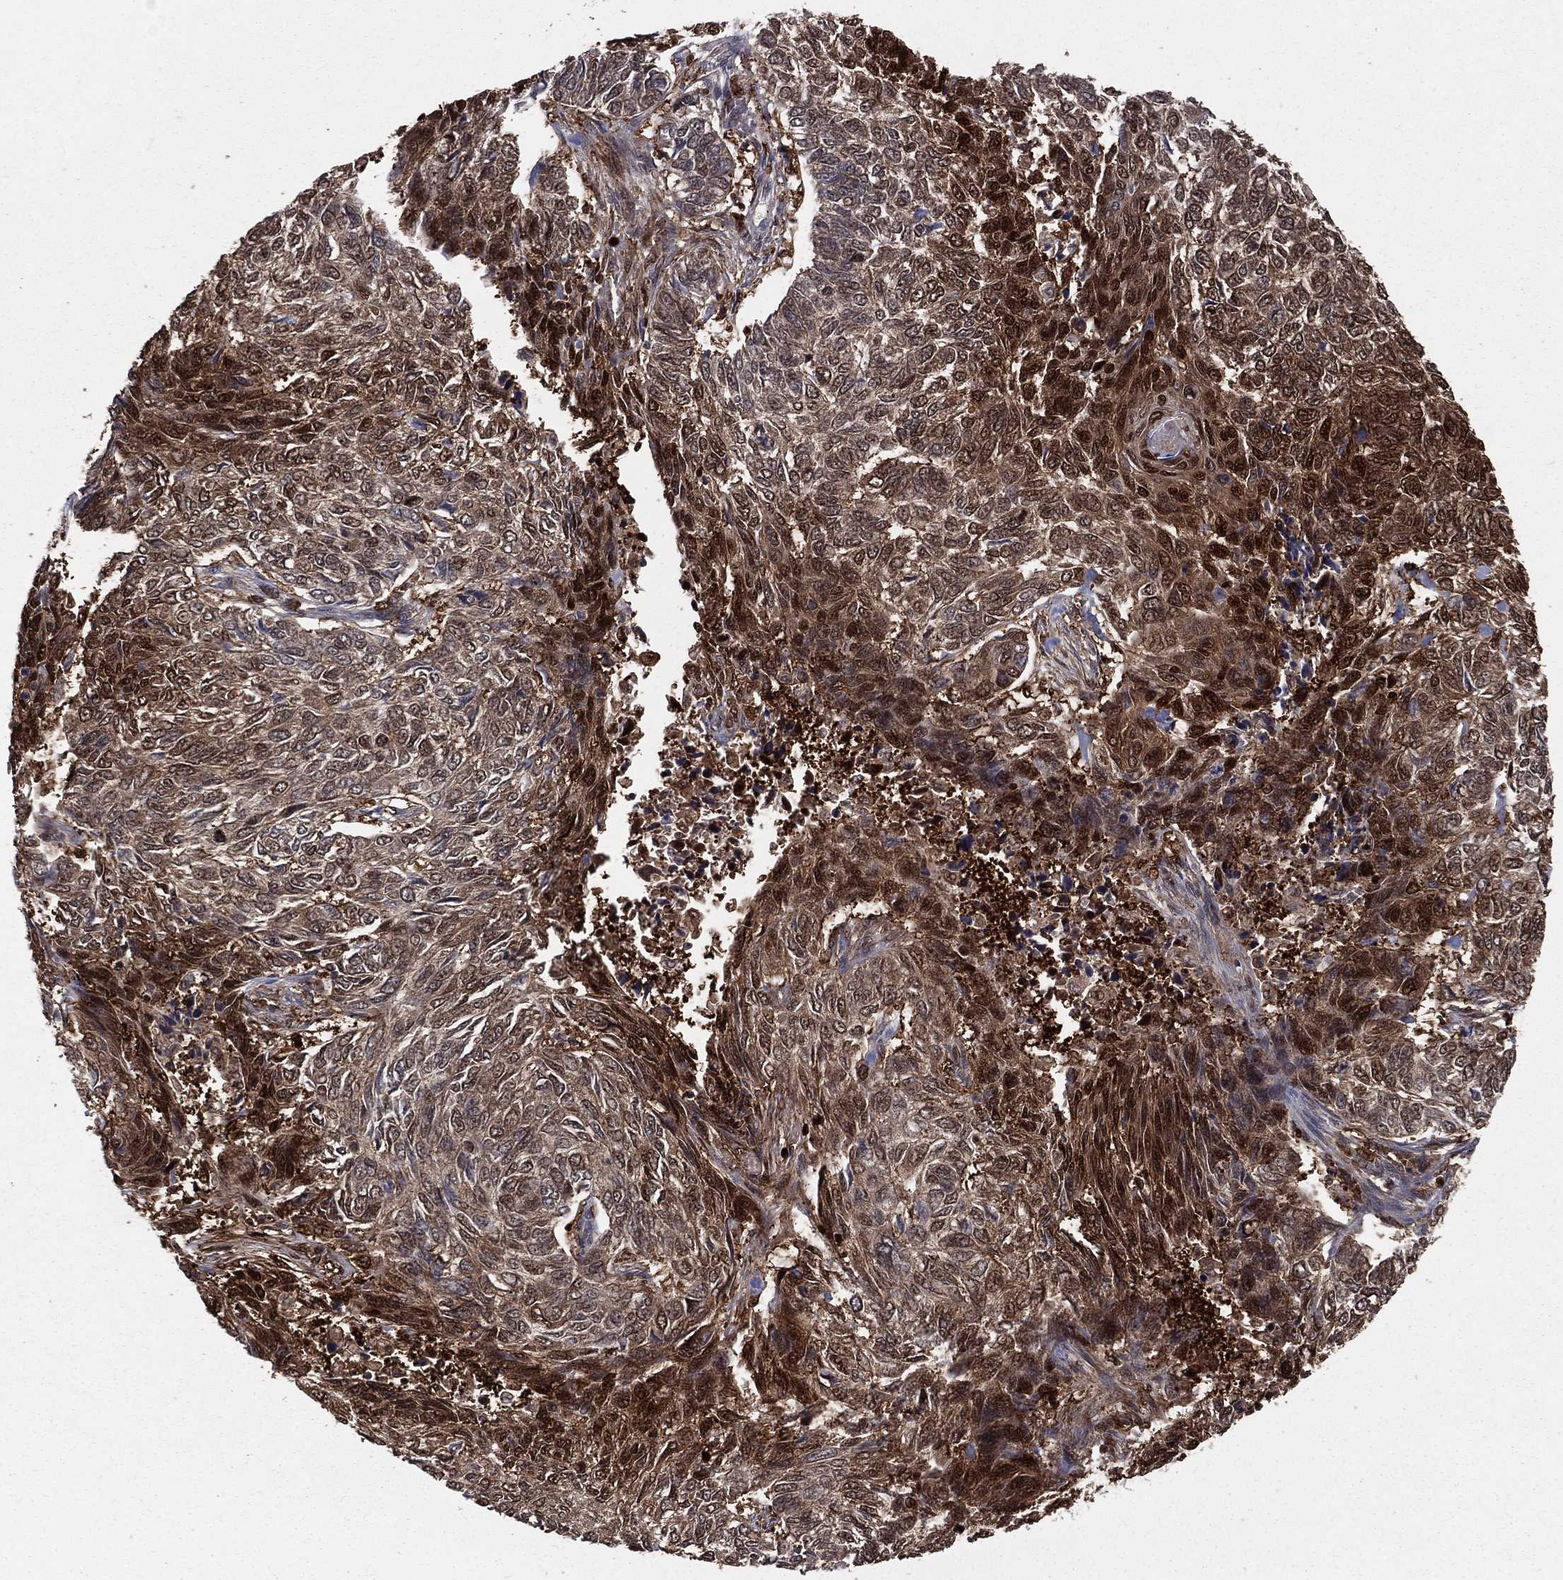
{"staining": {"intensity": "strong", "quantity": "<25%", "location": "cytoplasmic/membranous,nuclear"}, "tissue": "skin cancer", "cell_type": "Tumor cells", "image_type": "cancer", "snomed": [{"axis": "morphology", "description": "Basal cell carcinoma"}, {"axis": "topography", "description": "Skin"}], "caption": "Tumor cells show medium levels of strong cytoplasmic/membranous and nuclear expression in approximately <25% of cells in human skin cancer. The protein of interest is stained brown, and the nuclei are stained in blue (DAB IHC with brightfield microscopy, high magnification).", "gene": "ENO1", "patient": {"sex": "female", "age": 65}}